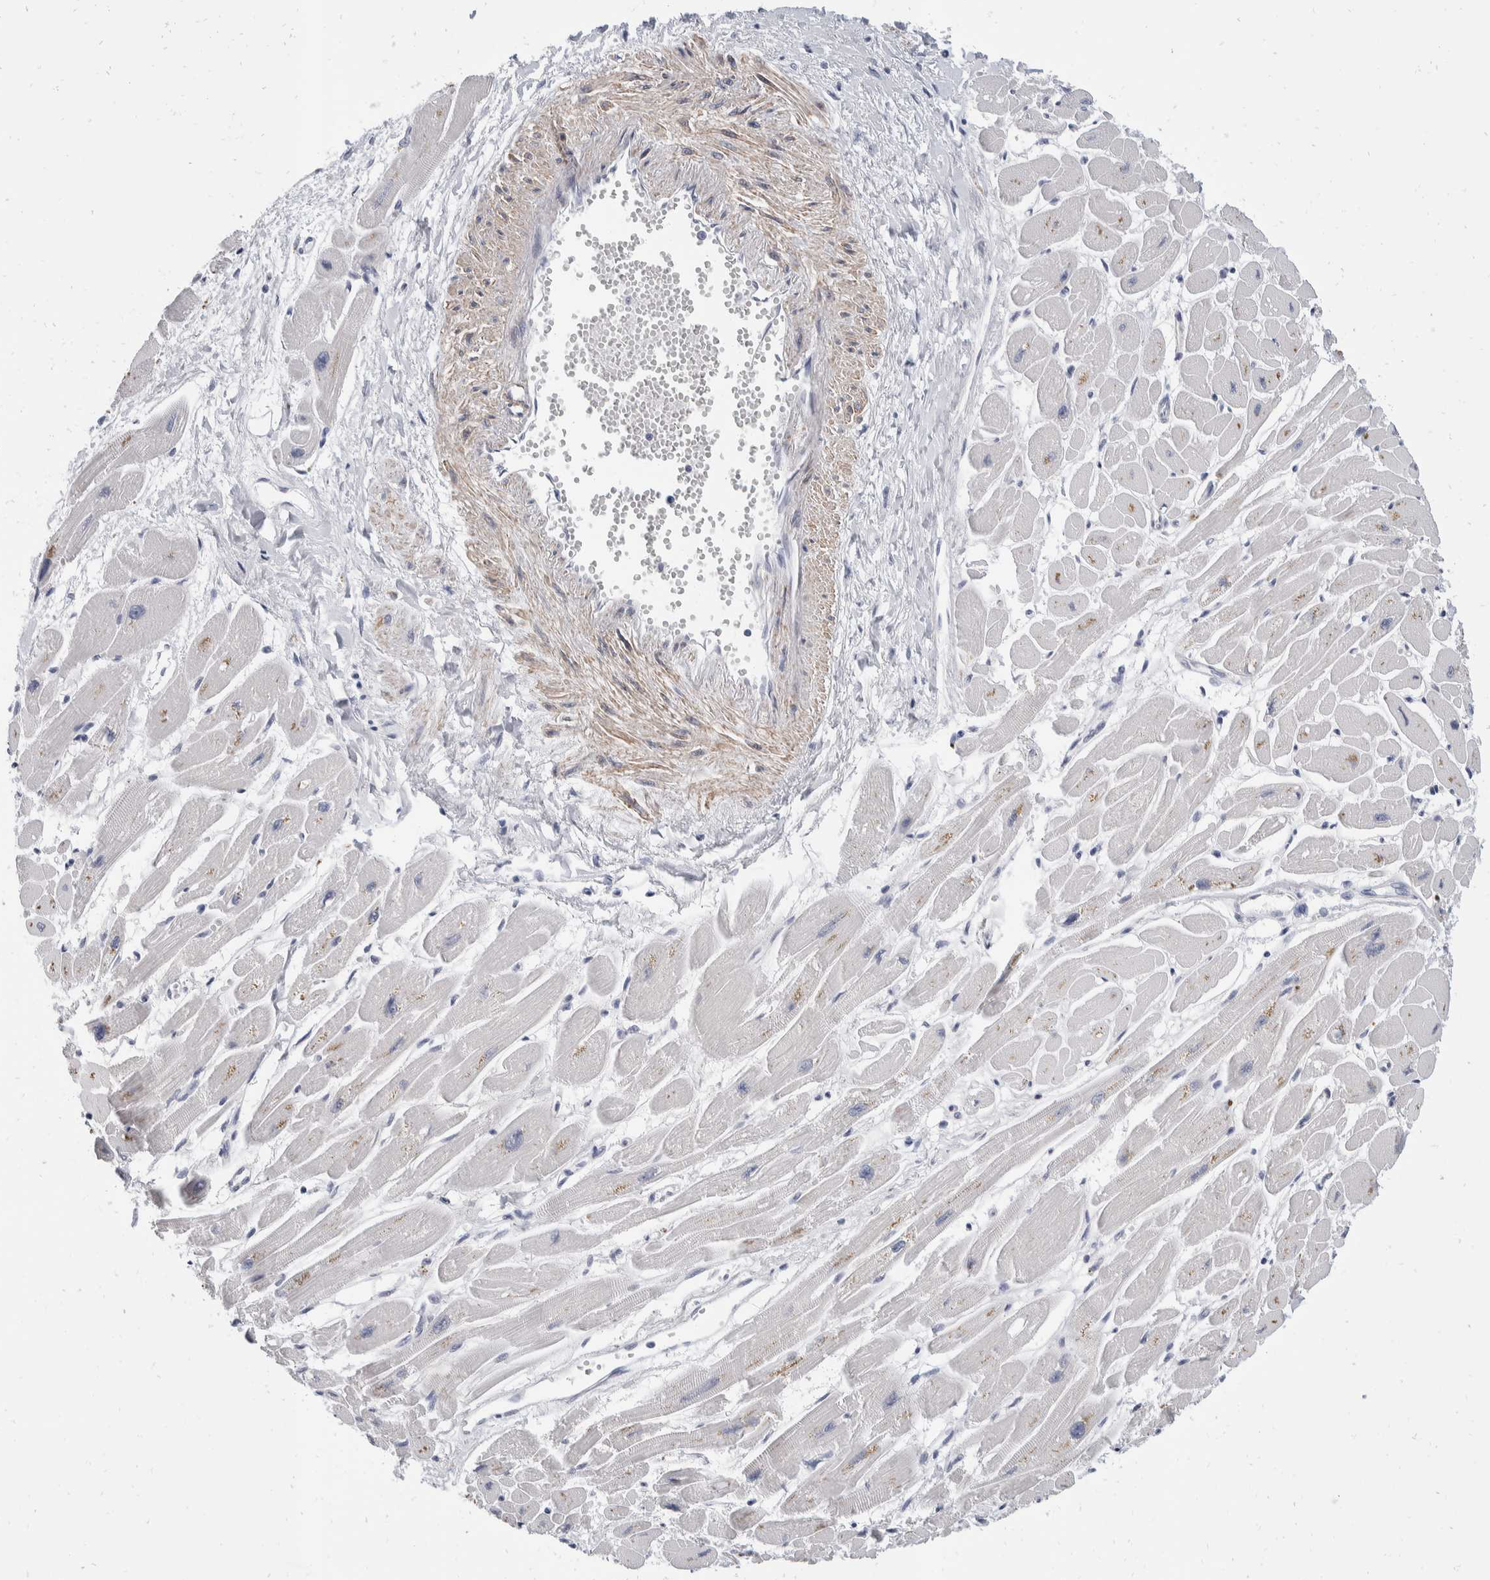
{"staining": {"intensity": "weak", "quantity": "<25%", "location": "cytoplasmic/membranous"}, "tissue": "heart muscle", "cell_type": "Cardiomyocytes", "image_type": "normal", "snomed": [{"axis": "morphology", "description": "Normal tissue, NOS"}, {"axis": "topography", "description": "Heart"}], "caption": "Immunohistochemistry of benign human heart muscle demonstrates no positivity in cardiomyocytes.", "gene": "CATSPERD", "patient": {"sex": "female", "age": 54}}